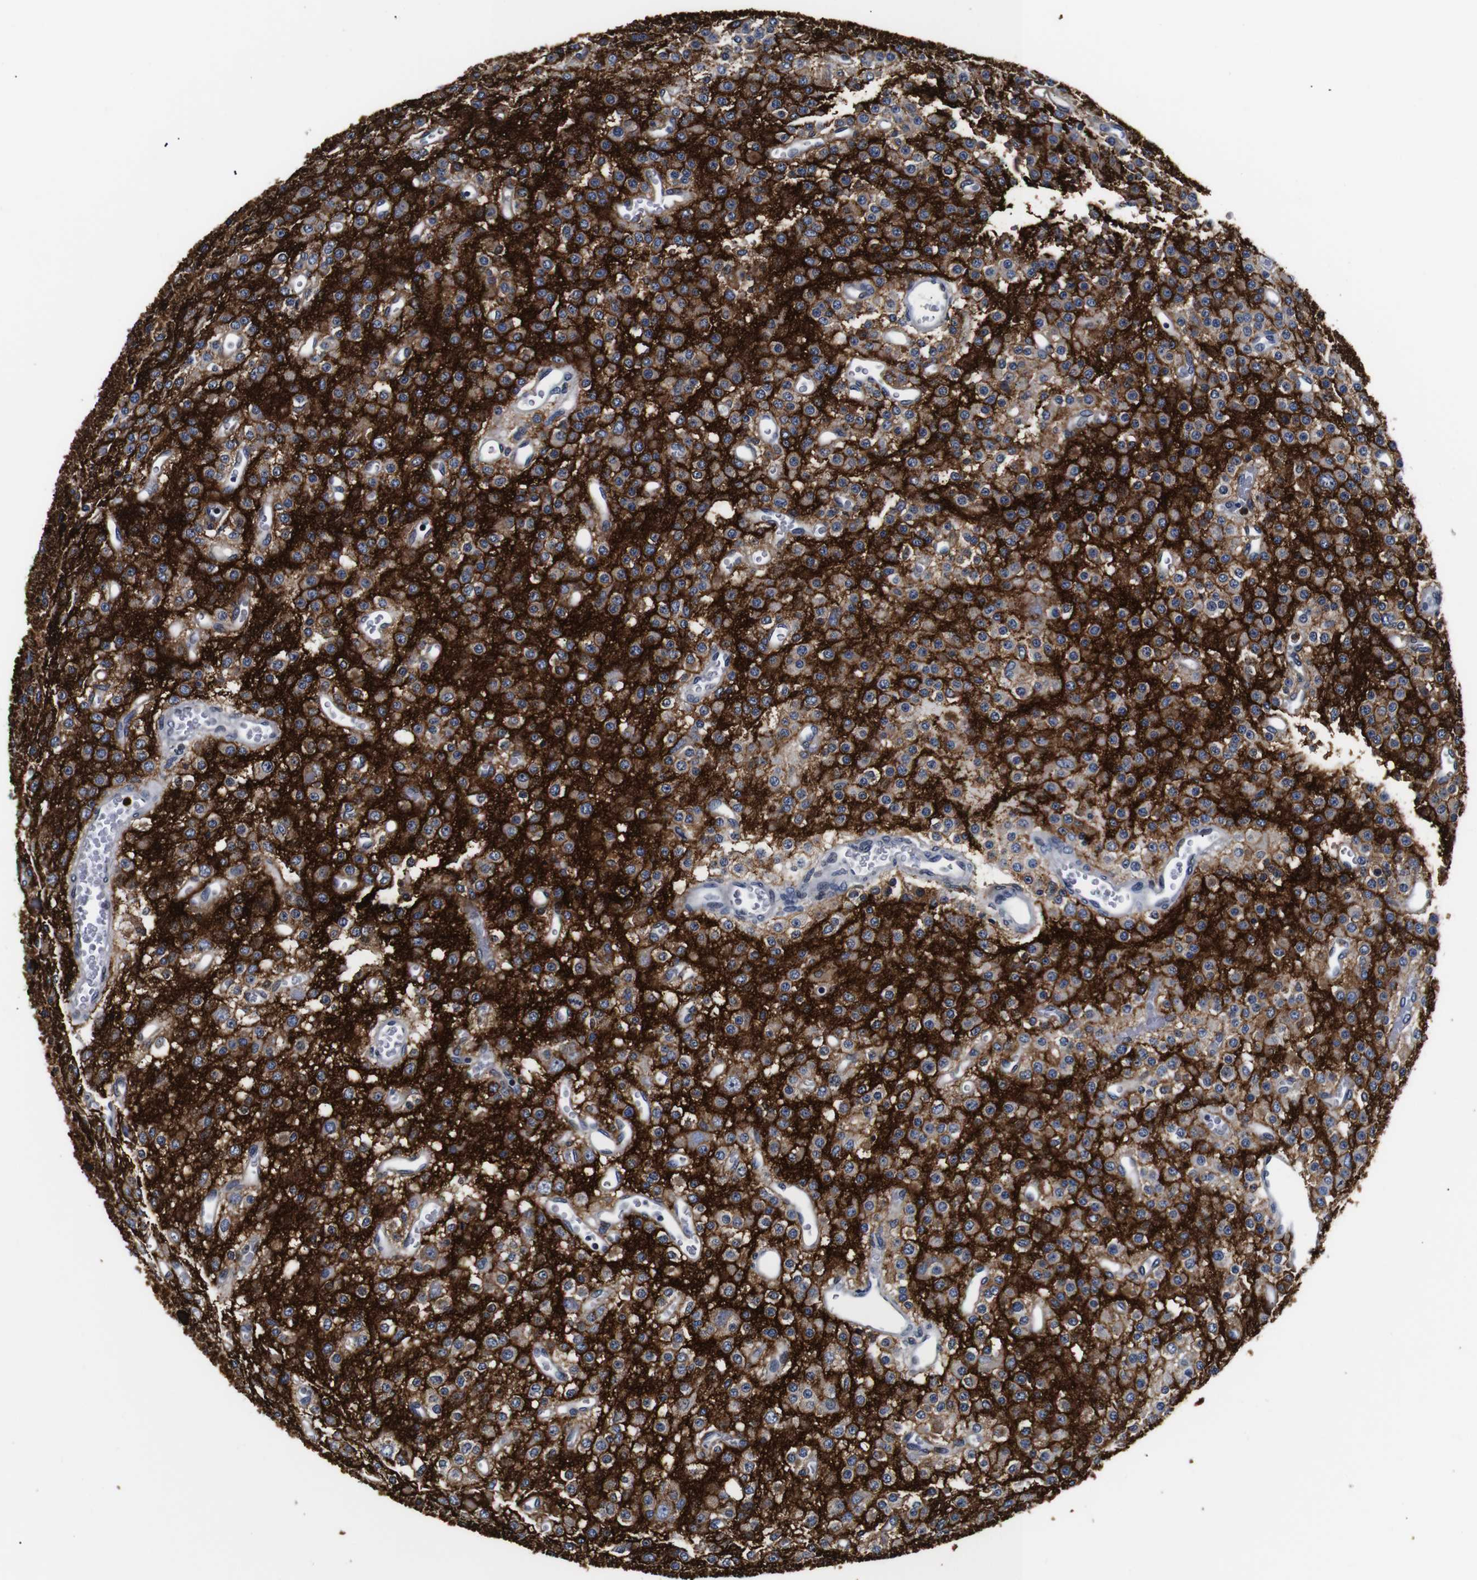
{"staining": {"intensity": "weak", "quantity": ">75%", "location": "cytoplasmic/membranous"}, "tissue": "glioma", "cell_type": "Tumor cells", "image_type": "cancer", "snomed": [{"axis": "morphology", "description": "Glioma, malignant, Low grade"}, {"axis": "topography", "description": "Brain"}], "caption": "A brown stain labels weak cytoplasmic/membranous expression of a protein in human glioma tumor cells.", "gene": "GAP43", "patient": {"sex": "male", "age": 38}}